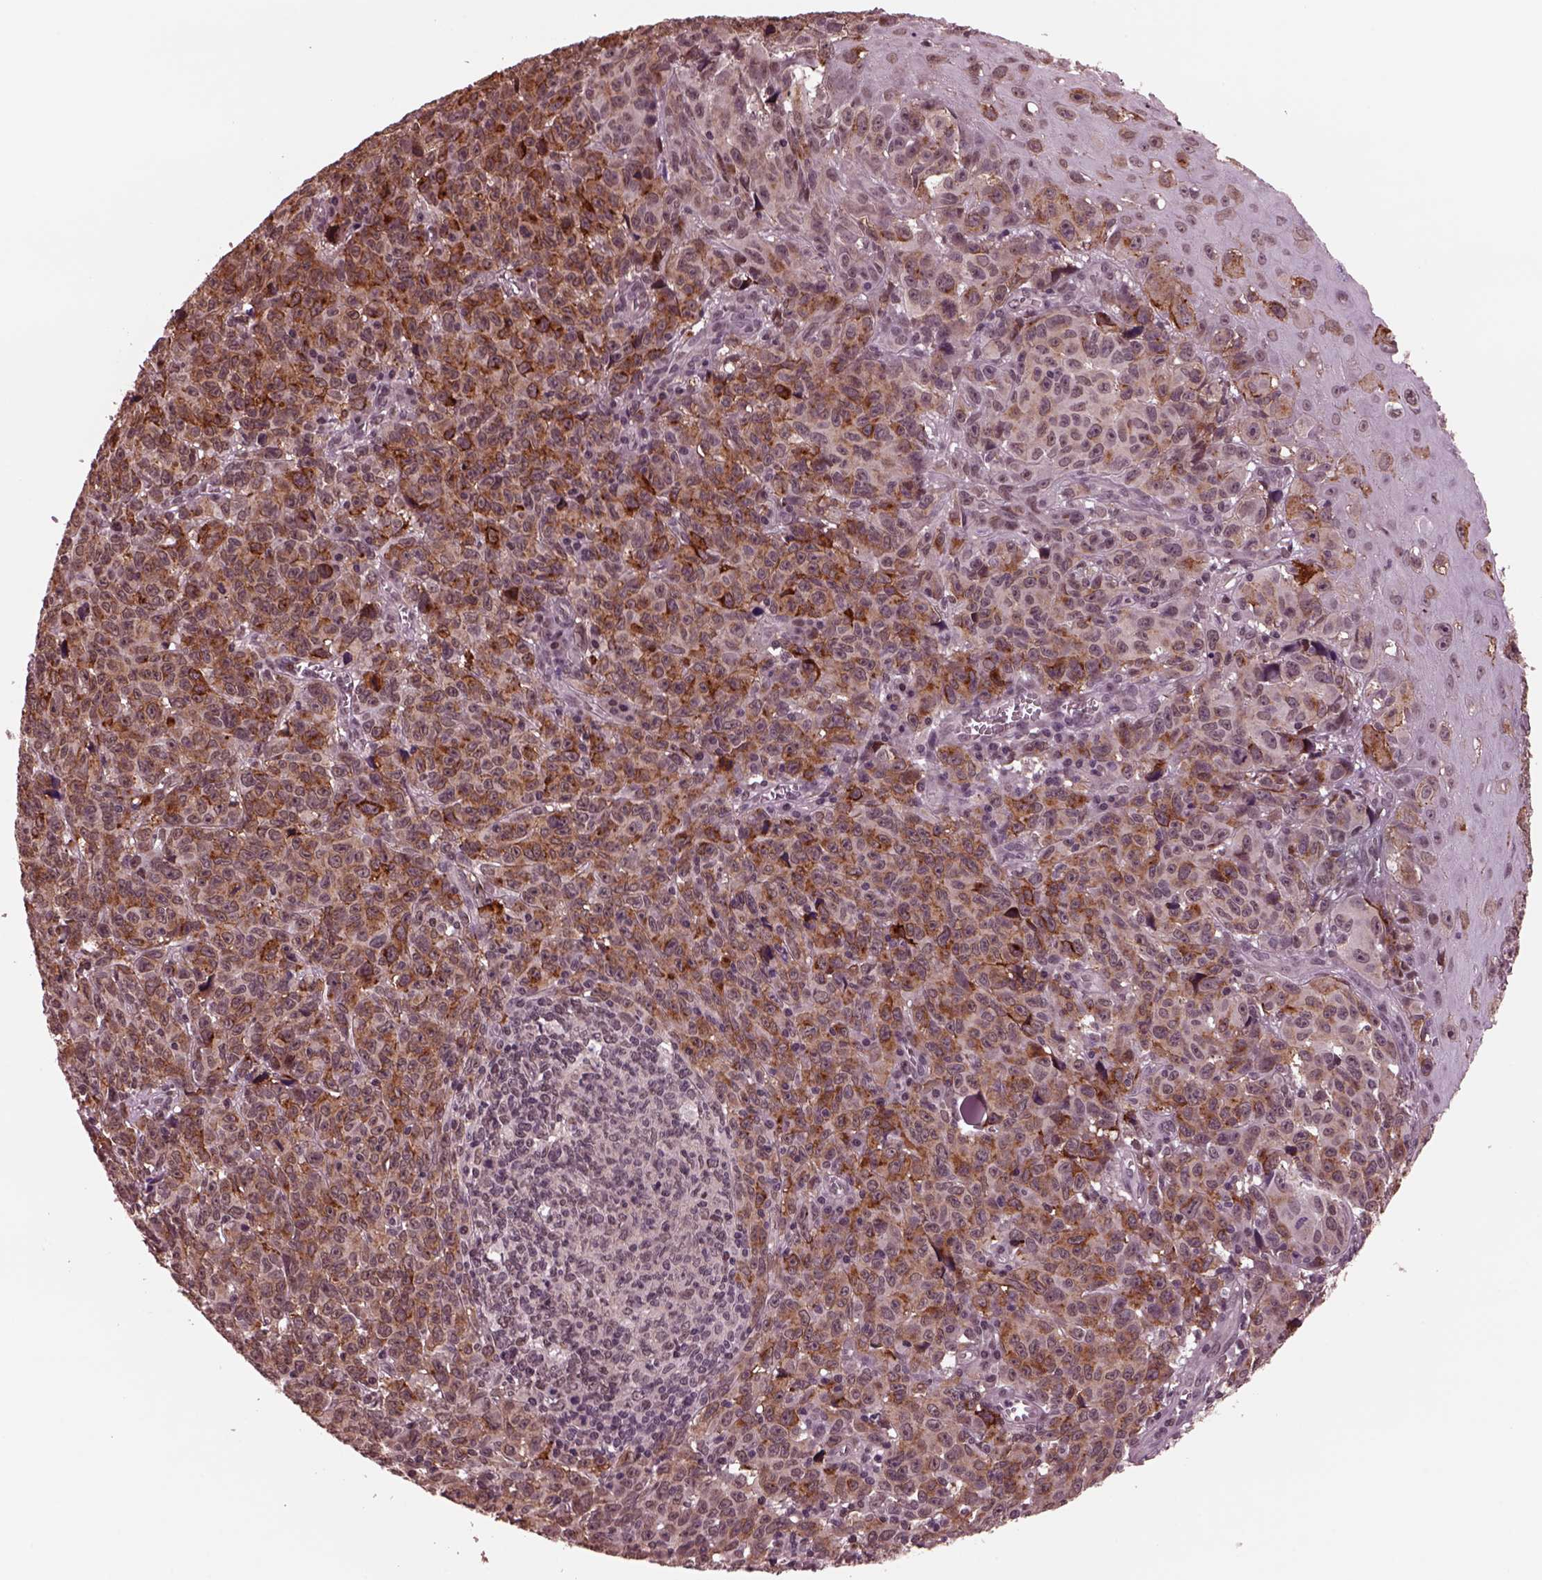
{"staining": {"intensity": "weak", "quantity": "25%-75%", "location": "nuclear"}, "tissue": "melanoma", "cell_type": "Tumor cells", "image_type": "cancer", "snomed": [{"axis": "morphology", "description": "Malignant melanoma, NOS"}, {"axis": "topography", "description": "Vulva, labia, clitoris and Bartholin´s gland, NO"}], "caption": "The image demonstrates staining of melanoma, revealing weak nuclear protein staining (brown color) within tumor cells.", "gene": "NAP1L5", "patient": {"sex": "female", "age": 75}}